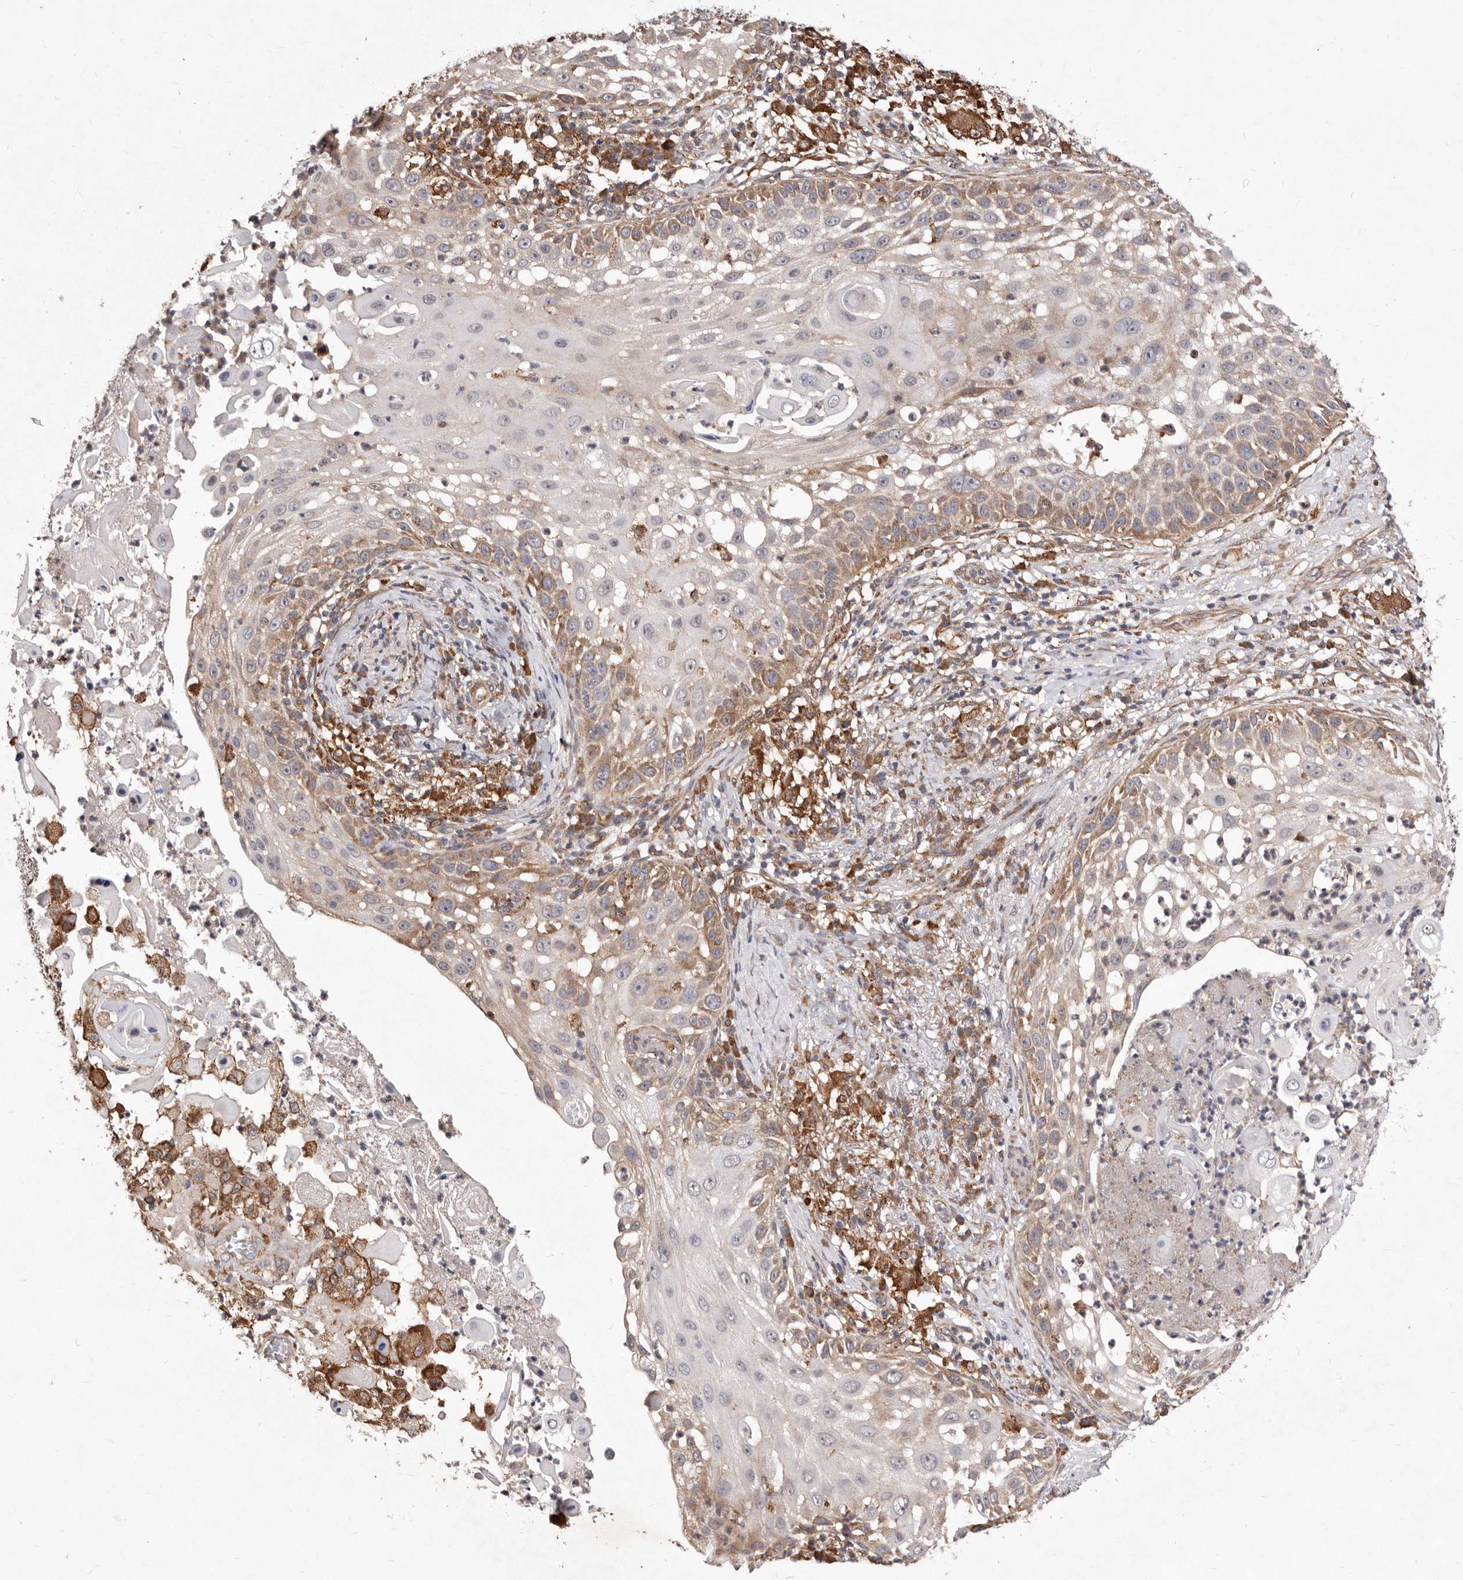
{"staining": {"intensity": "moderate", "quantity": "25%-75%", "location": "cytoplasmic/membranous"}, "tissue": "skin cancer", "cell_type": "Tumor cells", "image_type": "cancer", "snomed": [{"axis": "morphology", "description": "Squamous cell carcinoma, NOS"}, {"axis": "topography", "description": "Skin"}], "caption": "There is medium levels of moderate cytoplasmic/membranous expression in tumor cells of skin squamous cell carcinoma, as demonstrated by immunohistochemical staining (brown color).", "gene": "RRM2B", "patient": {"sex": "female", "age": 44}}